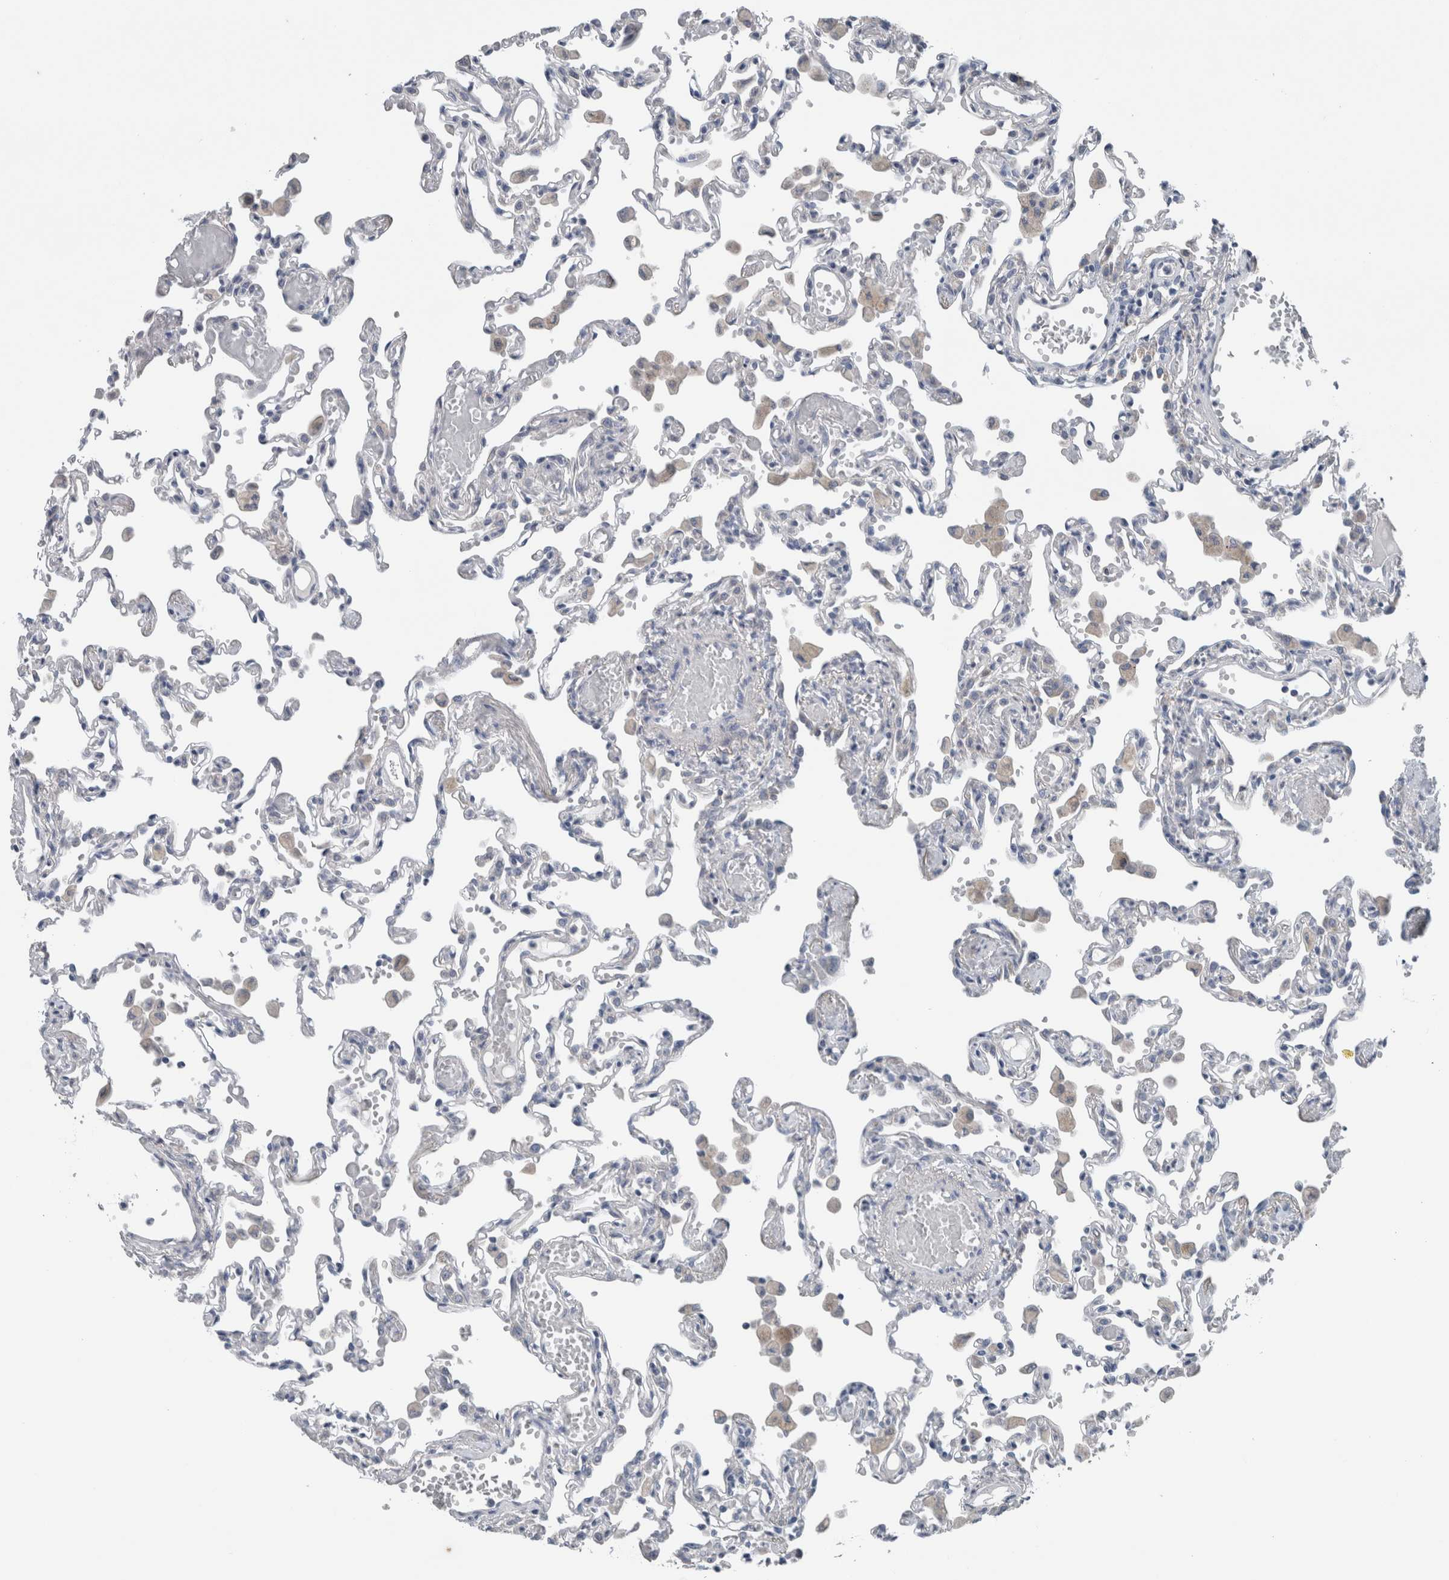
{"staining": {"intensity": "negative", "quantity": "none", "location": "none"}, "tissue": "lung", "cell_type": "Alveolar cells", "image_type": "normal", "snomed": [{"axis": "morphology", "description": "Normal tissue, NOS"}, {"axis": "topography", "description": "Bronchus"}, {"axis": "topography", "description": "Lung"}], "caption": "Immunohistochemistry histopathology image of normal lung stained for a protein (brown), which displays no staining in alveolar cells.", "gene": "CRNN", "patient": {"sex": "female", "age": 49}}